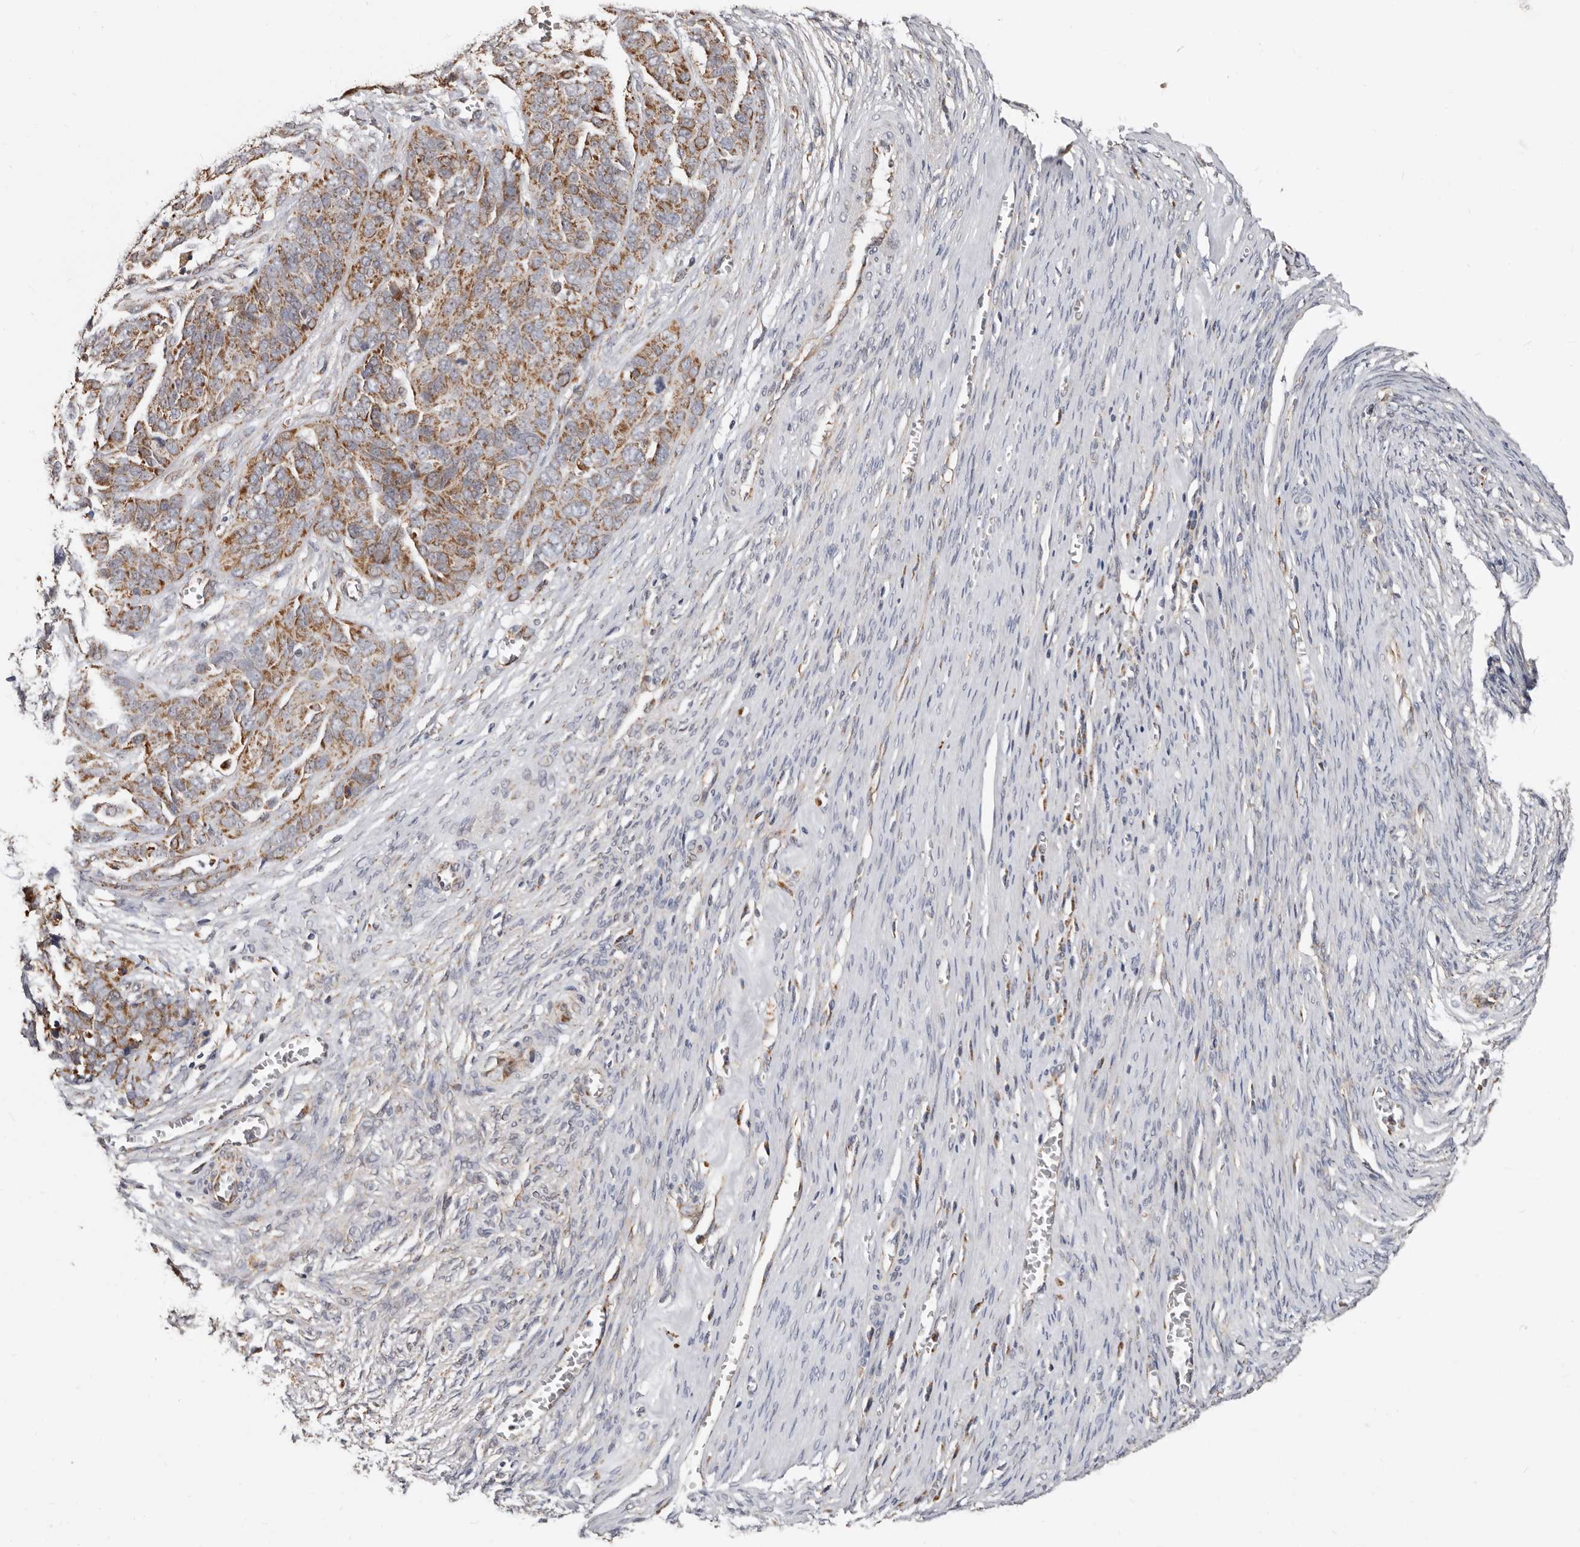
{"staining": {"intensity": "moderate", "quantity": ">75%", "location": "cytoplasmic/membranous"}, "tissue": "ovarian cancer", "cell_type": "Tumor cells", "image_type": "cancer", "snomed": [{"axis": "morphology", "description": "Cystadenocarcinoma, serous, NOS"}, {"axis": "topography", "description": "Ovary"}], "caption": "Protein analysis of ovarian serous cystadenocarcinoma tissue reveals moderate cytoplasmic/membranous staining in about >75% of tumor cells.", "gene": "MRPL18", "patient": {"sex": "female", "age": 44}}